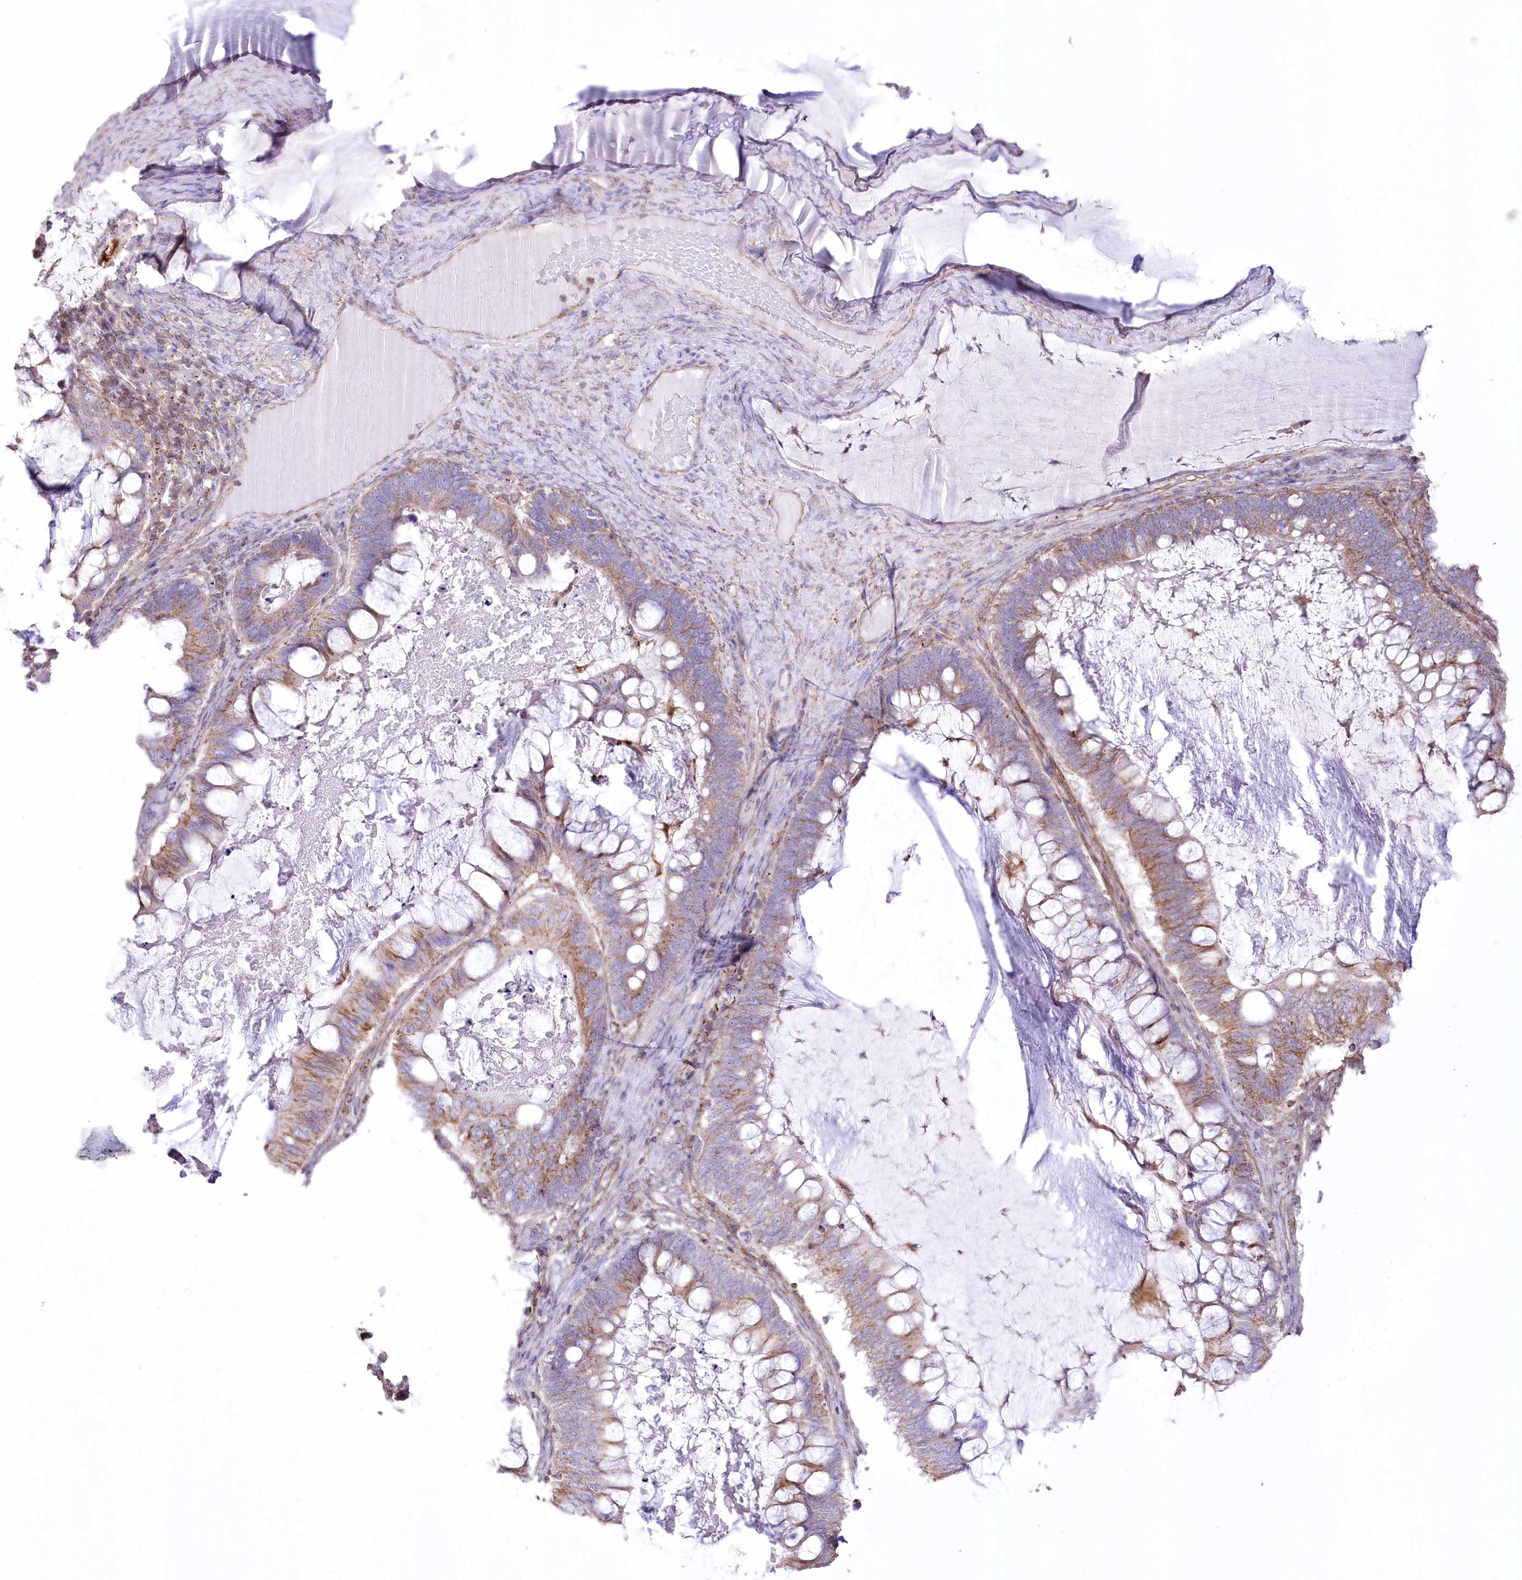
{"staining": {"intensity": "moderate", "quantity": ">75%", "location": "cytoplasmic/membranous"}, "tissue": "ovarian cancer", "cell_type": "Tumor cells", "image_type": "cancer", "snomed": [{"axis": "morphology", "description": "Cystadenocarcinoma, mucinous, NOS"}, {"axis": "topography", "description": "Ovary"}], "caption": "IHC micrograph of neoplastic tissue: ovarian mucinous cystadenocarcinoma stained using IHC demonstrates medium levels of moderate protein expression localized specifically in the cytoplasmic/membranous of tumor cells, appearing as a cytoplasmic/membranous brown color.", "gene": "FAM216A", "patient": {"sex": "female", "age": 61}}